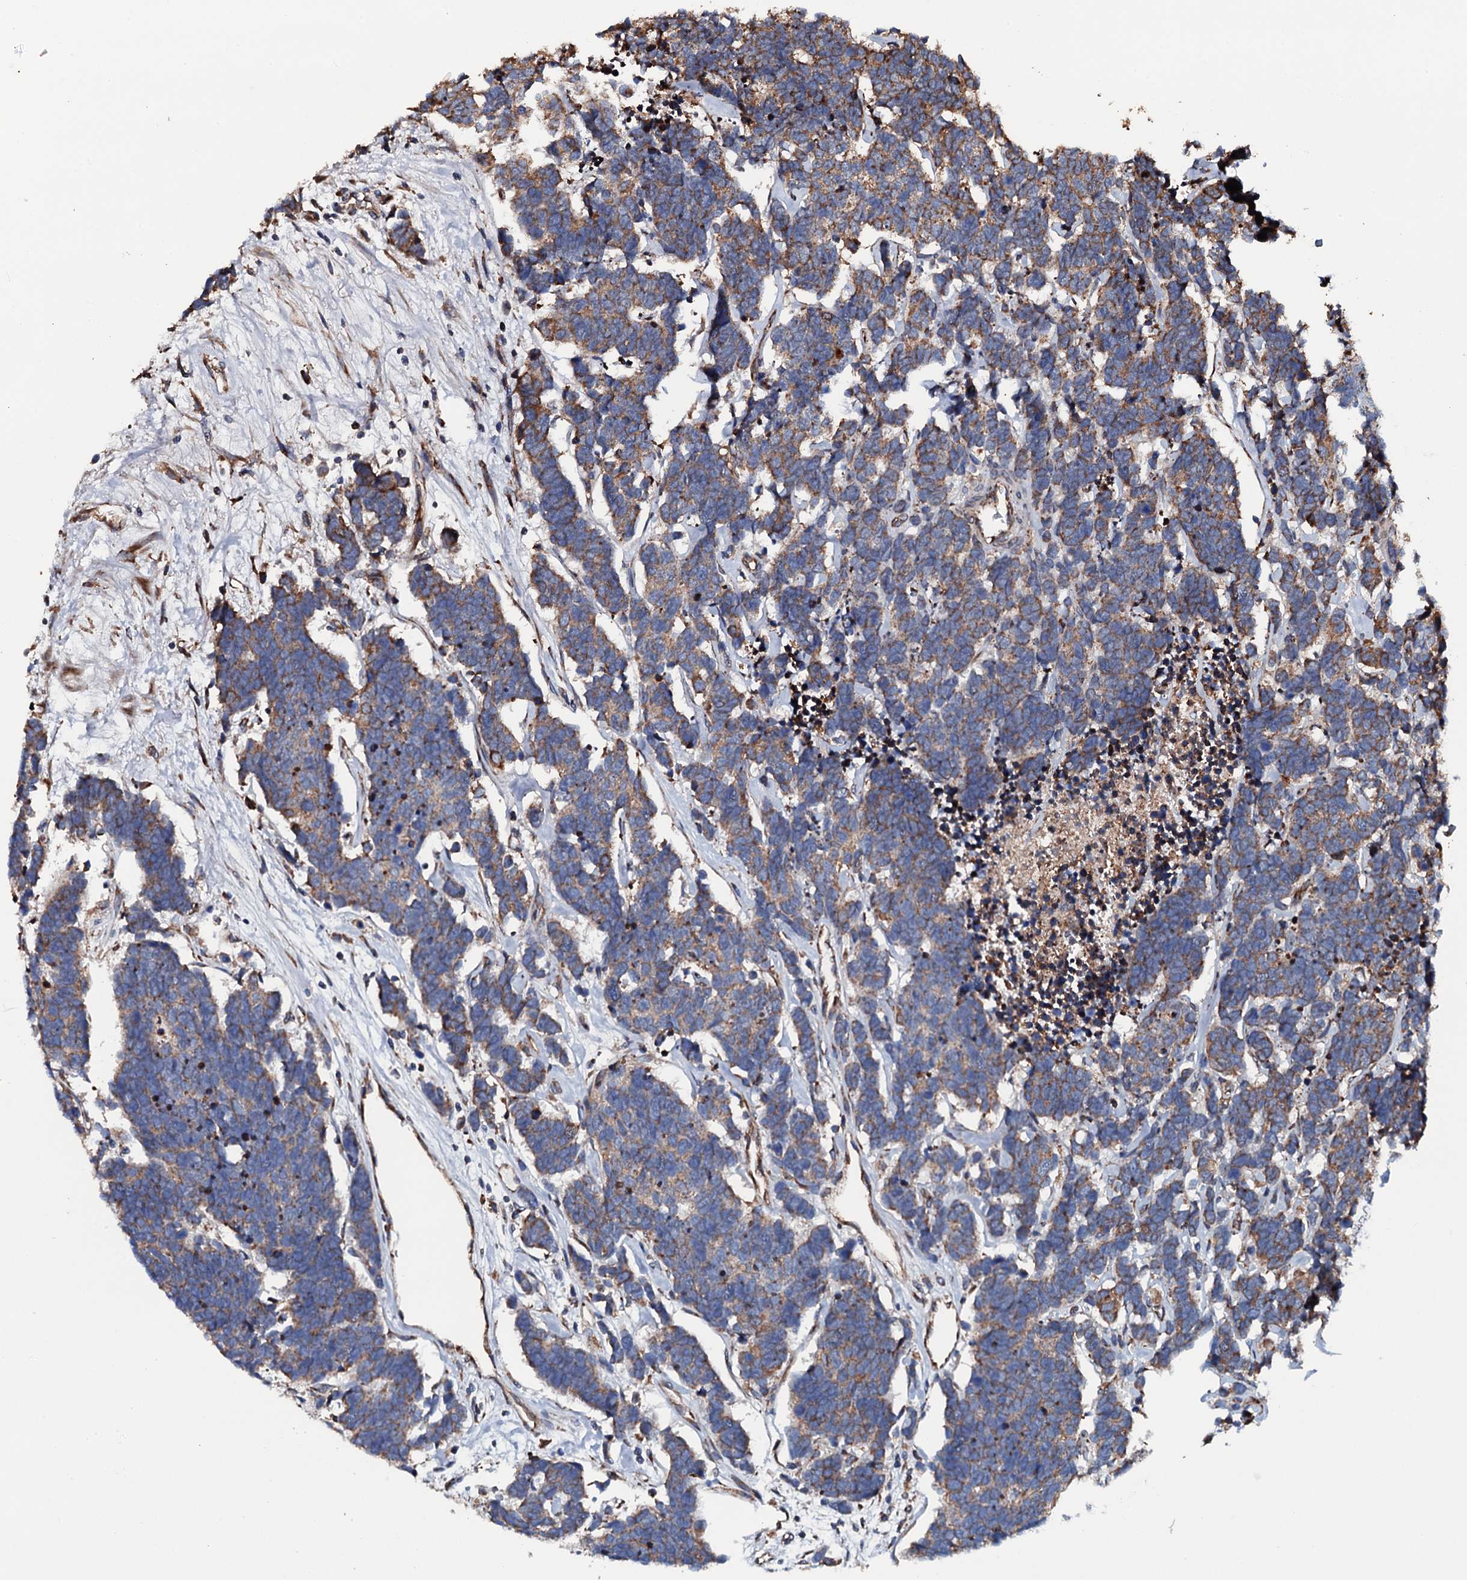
{"staining": {"intensity": "moderate", "quantity": "25%-75%", "location": "cytoplasmic/membranous"}, "tissue": "carcinoid", "cell_type": "Tumor cells", "image_type": "cancer", "snomed": [{"axis": "morphology", "description": "Carcinoma, NOS"}, {"axis": "morphology", "description": "Carcinoid, malignant, NOS"}, {"axis": "topography", "description": "Urinary bladder"}], "caption": "This is a photomicrograph of immunohistochemistry (IHC) staining of malignant carcinoid, which shows moderate positivity in the cytoplasmic/membranous of tumor cells.", "gene": "RAB12", "patient": {"sex": "male", "age": 57}}